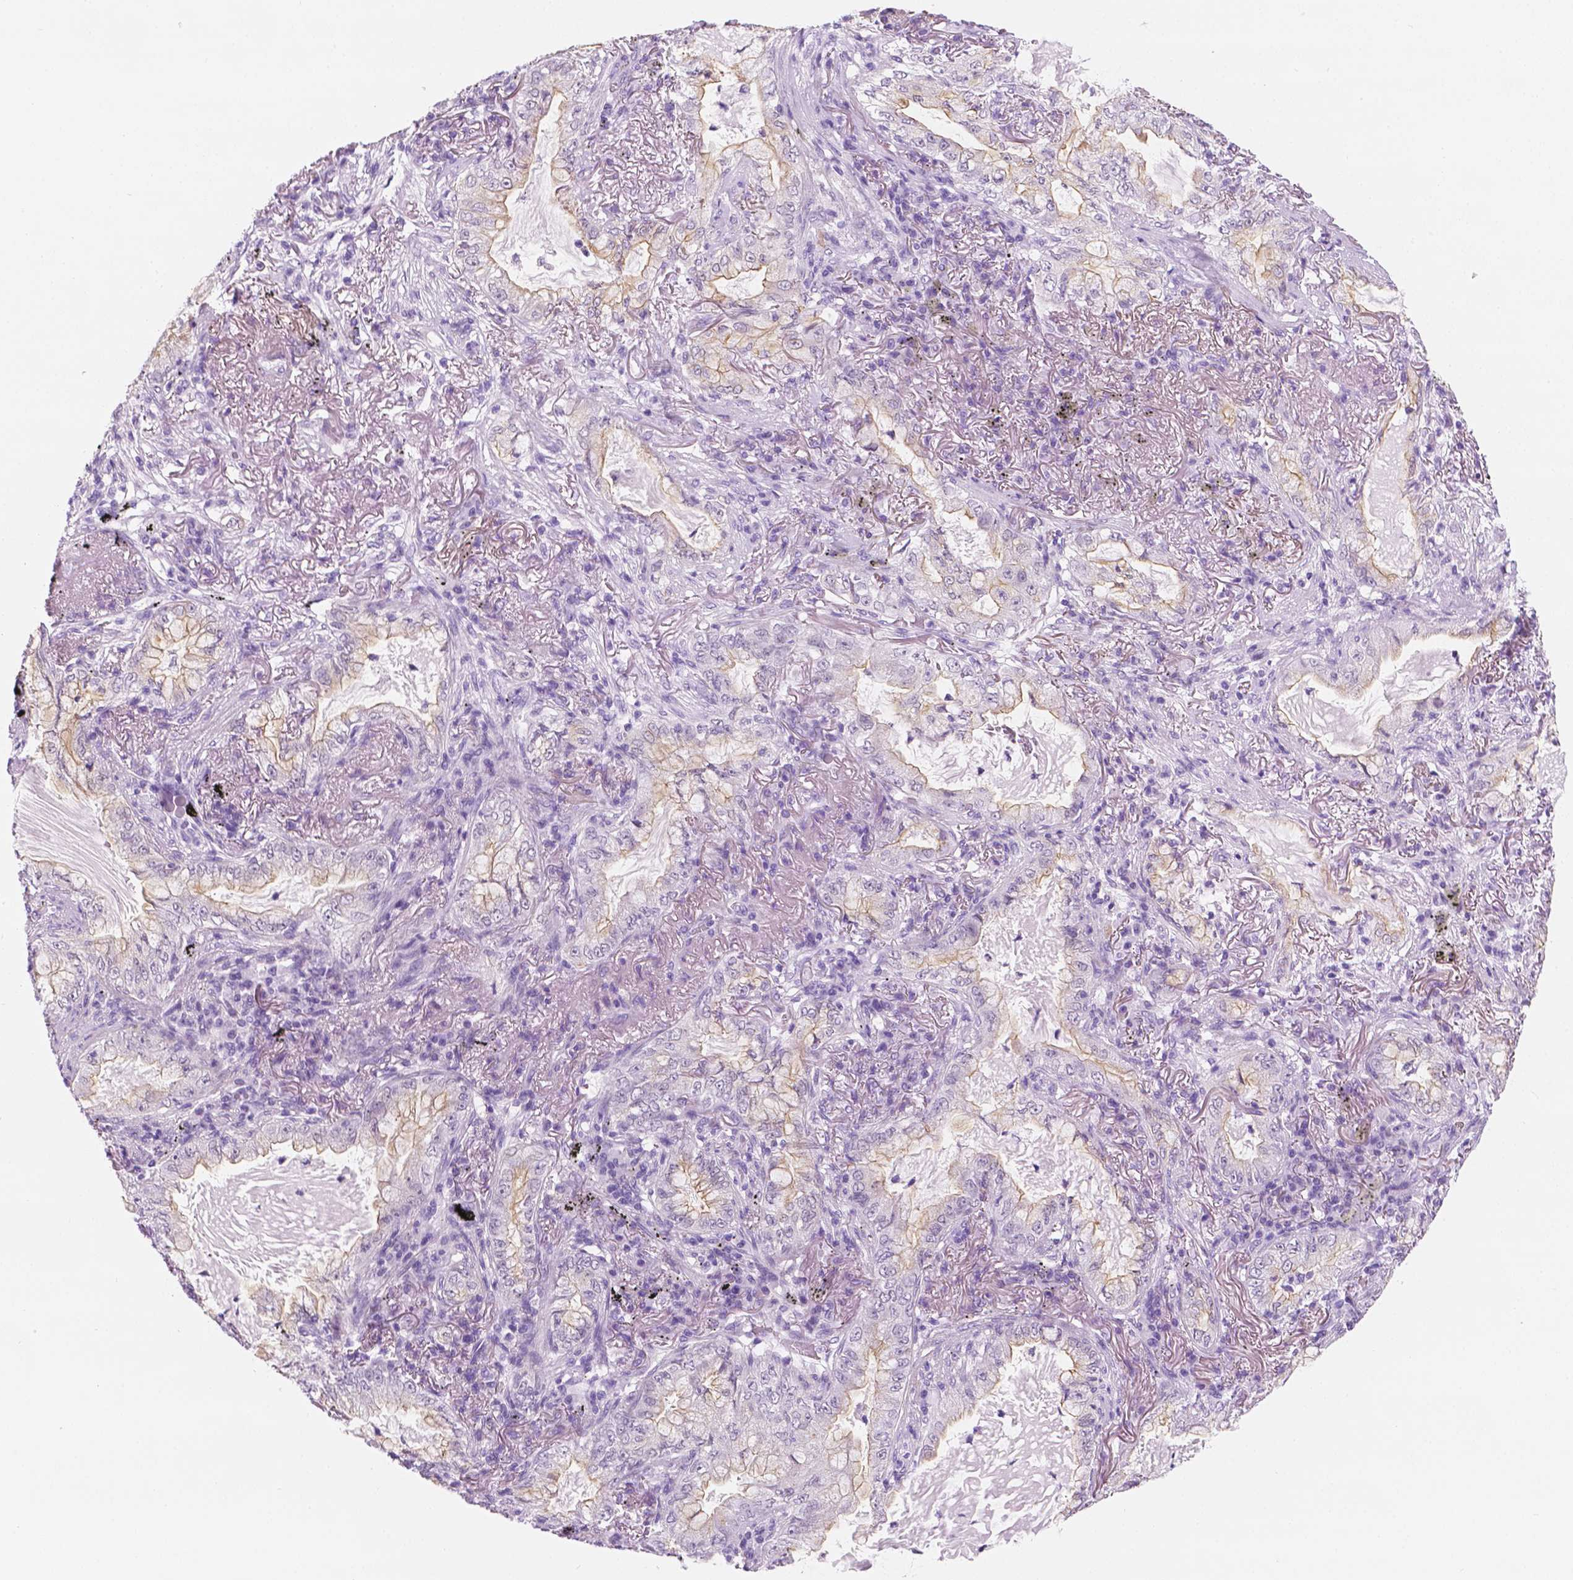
{"staining": {"intensity": "weak", "quantity": "<25%", "location": "cytoplasmic/membranous"}, "tissue": "lung cancer", "cell_type": "Tumor cells", "image_type": "cancer", "snomed": [{"axis": "morphology", "description": "Adenocarcinoma, NOS"}, {"axis": "topography", "description": "Lung"}], "caption": "Immunohistochemistry (IHC) histopathology image of lung cancer stained for a protein (brown), which shows no positivity in tumor cells. The staining was performed using DAB (3,3'-diaminobenzidine) to visualize the protein expression in brown, while the nuclei were stained in blue with hematoxylin (Magnification: 20x).", "gene": "PPL", "patient": {"sex": "female", "age": 73}}